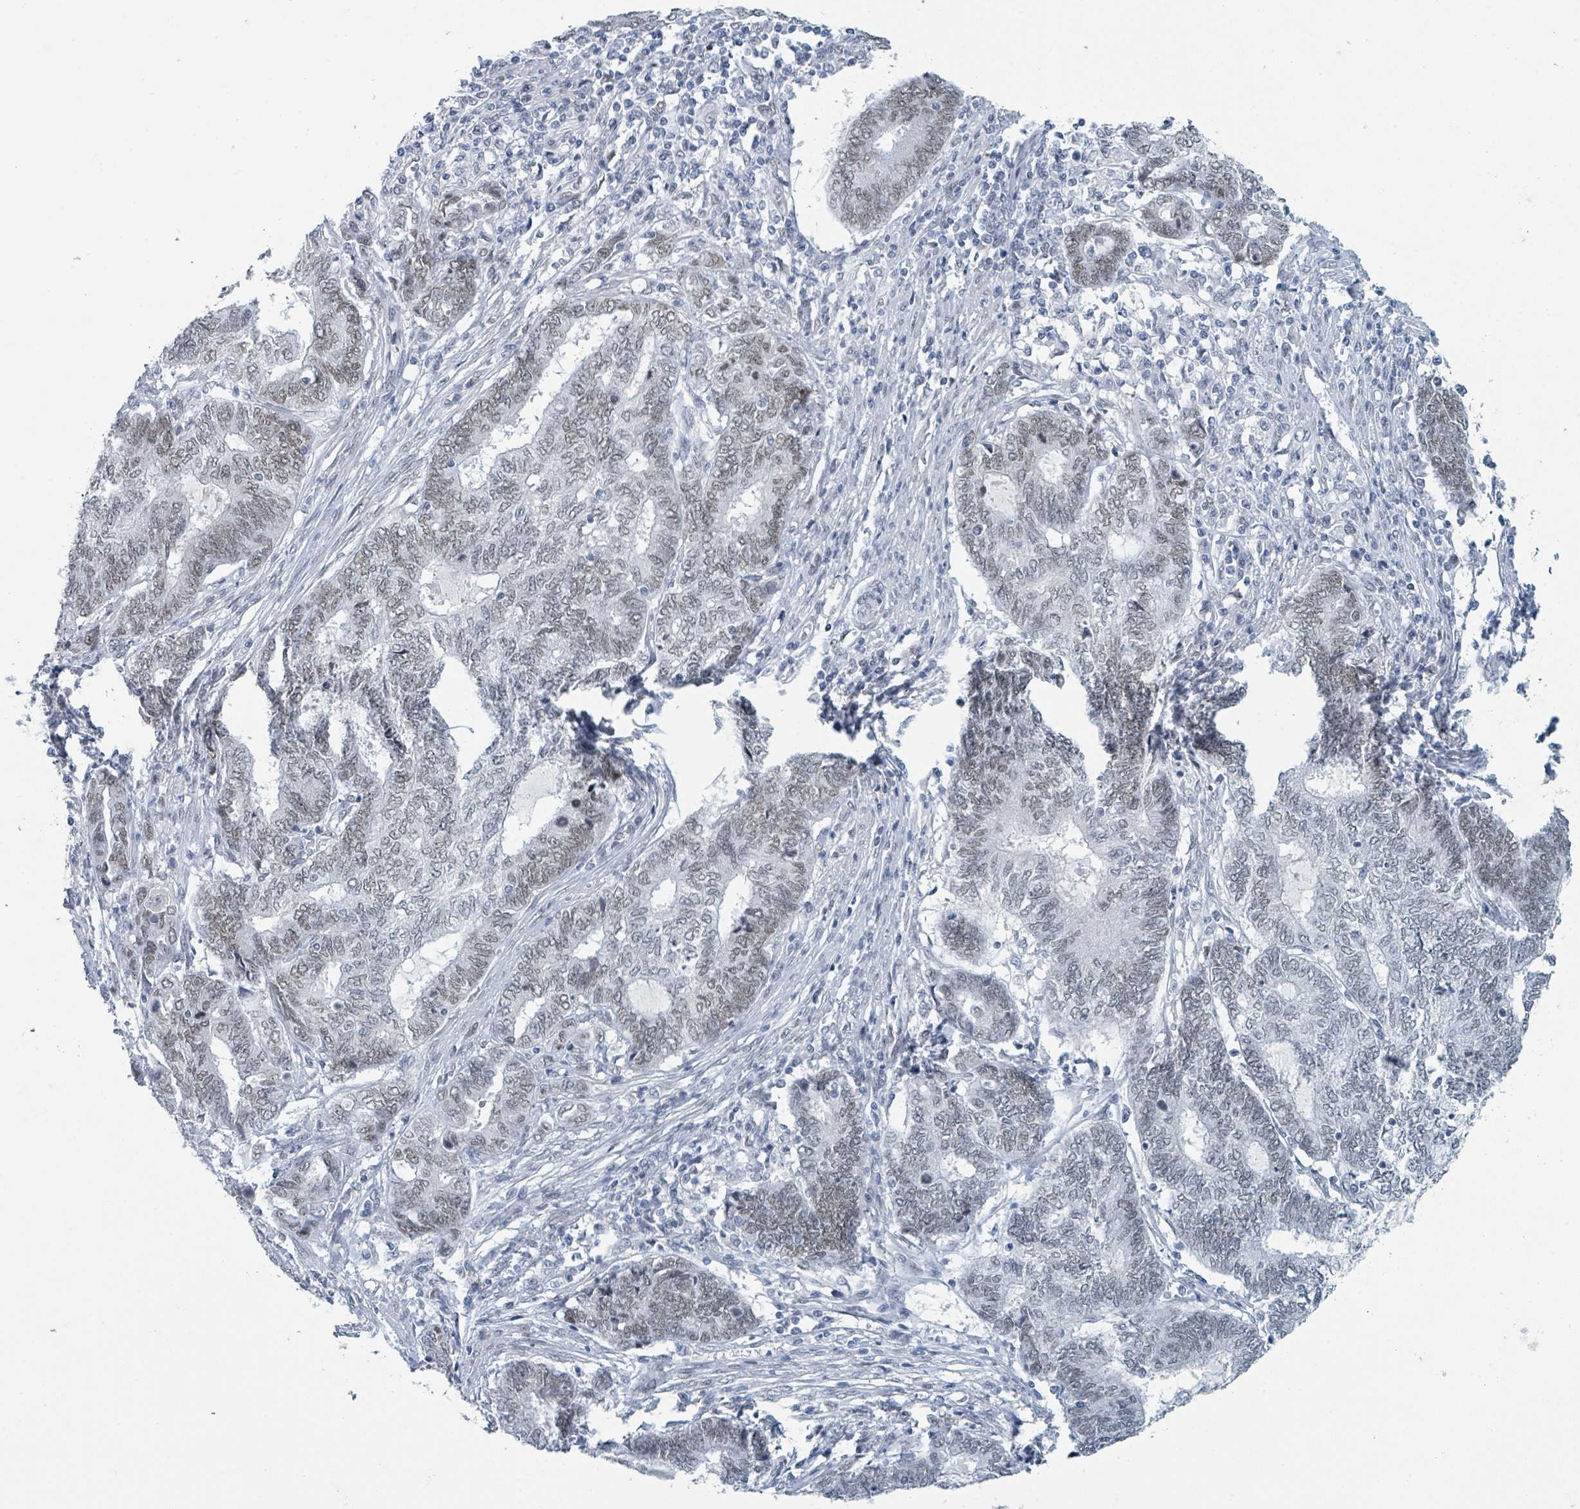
{"staining": {"intensity": "weak", "quantity": "25%-75%", "location": "nuclear"}, "tissue": "endometrial cancer", "cell_type": "Tumor cells", "image_type": "cancer", "snomed": [{"axis": "morphology", "description": "Adenocarcinoma, NOS"}, {"axis": "topography", "description": "Uterus"}, {"axis": "topography", "description": "Endometrium"}], "caption": "A low amount of weak nuclear positivity is appreciated in approximately 25%-75% of tumor cells in endometrial adenocarcinoma tissue.", "gene": "EHMT2", "patient": {"sex": "female", "age": 70}}